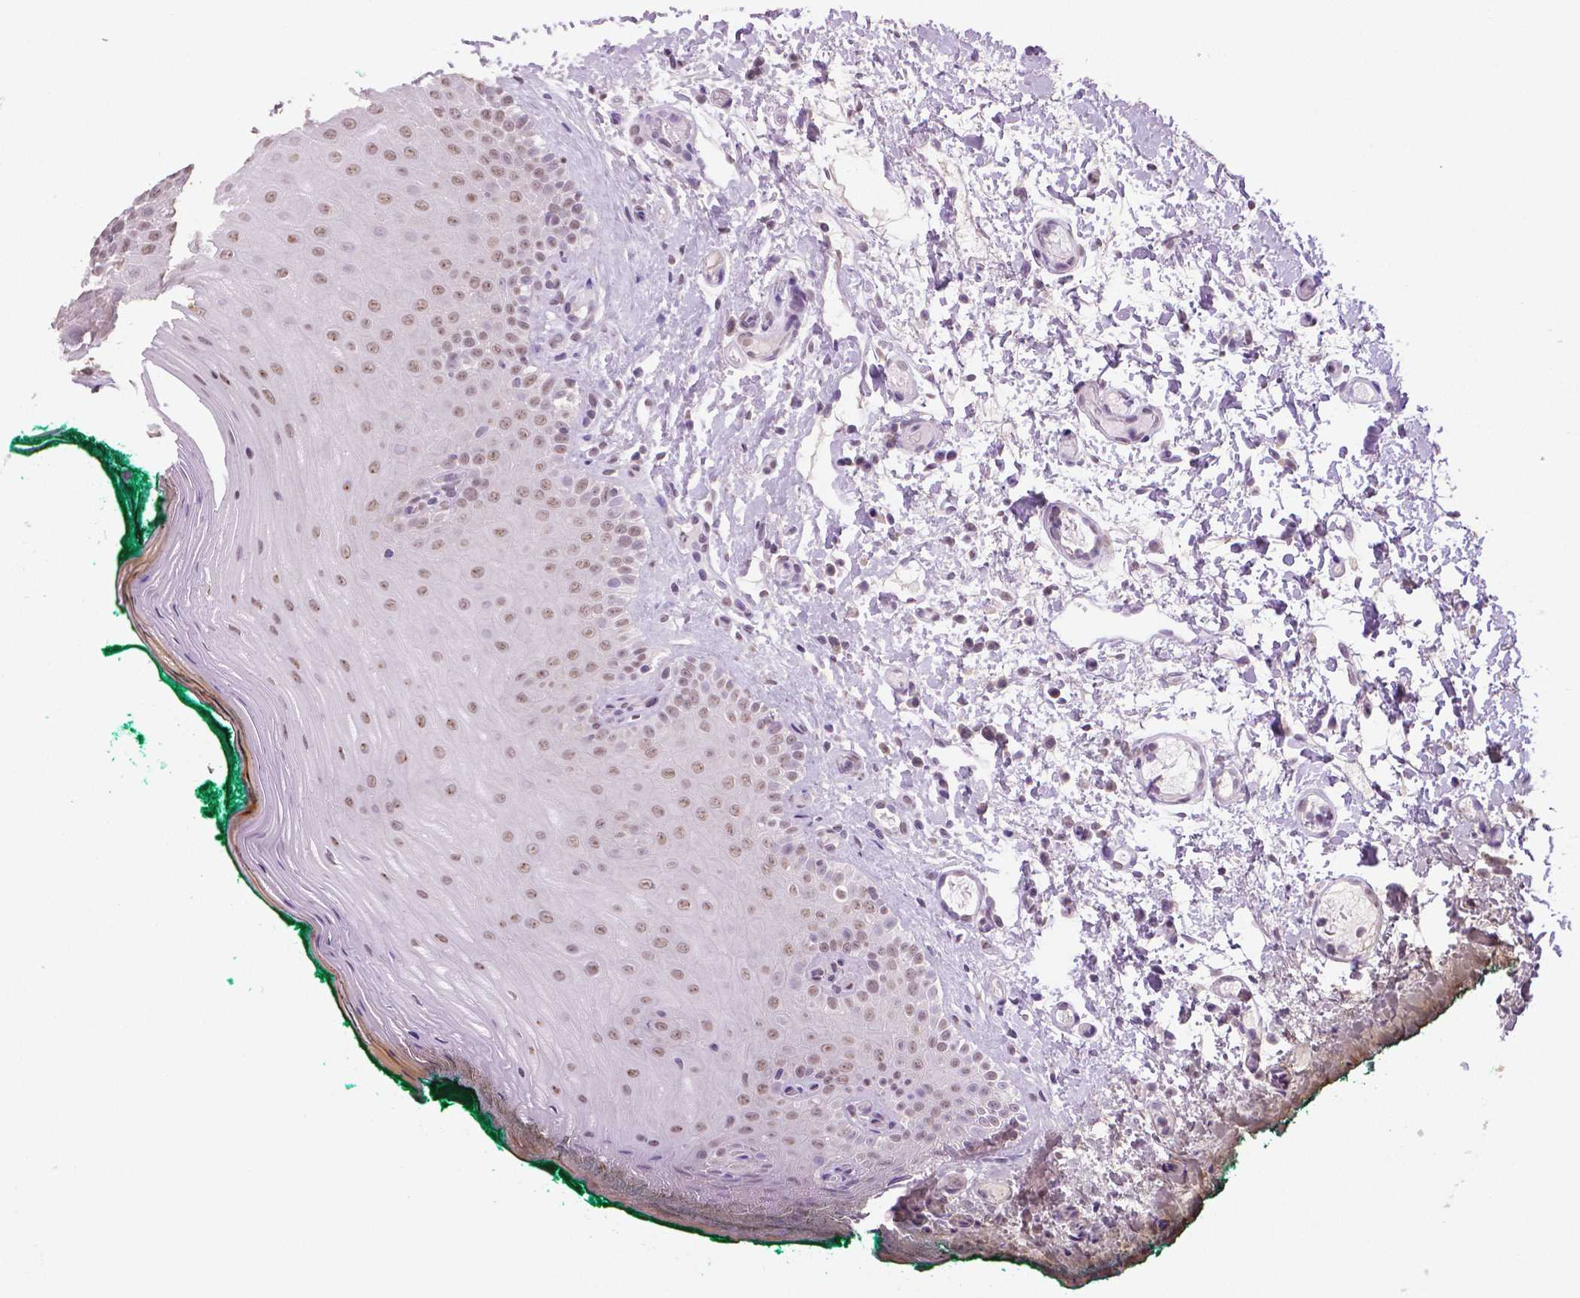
{"staining": {"intensity": "weak", "quantity": "25%-75%", "location": "nuclear"}, "tissue": "oral mucosa", "cell_type": "Squamous epithelial cells", "image_type": "normal", "snomed": [{"axis": "morphology", "description": "Normal tissue, NOS"}, {"axis": "topography", "description": "Oral tissue"}], "caption": "Immunohistochemical staining of normal oral mucosa demonstrates 25%-75% levels of weak nuclear protein staining in about 25%-75% of squamous epithelial cells.", "gene": "IGF2BP1", "patient": {"sex": "female", "age": 83}}